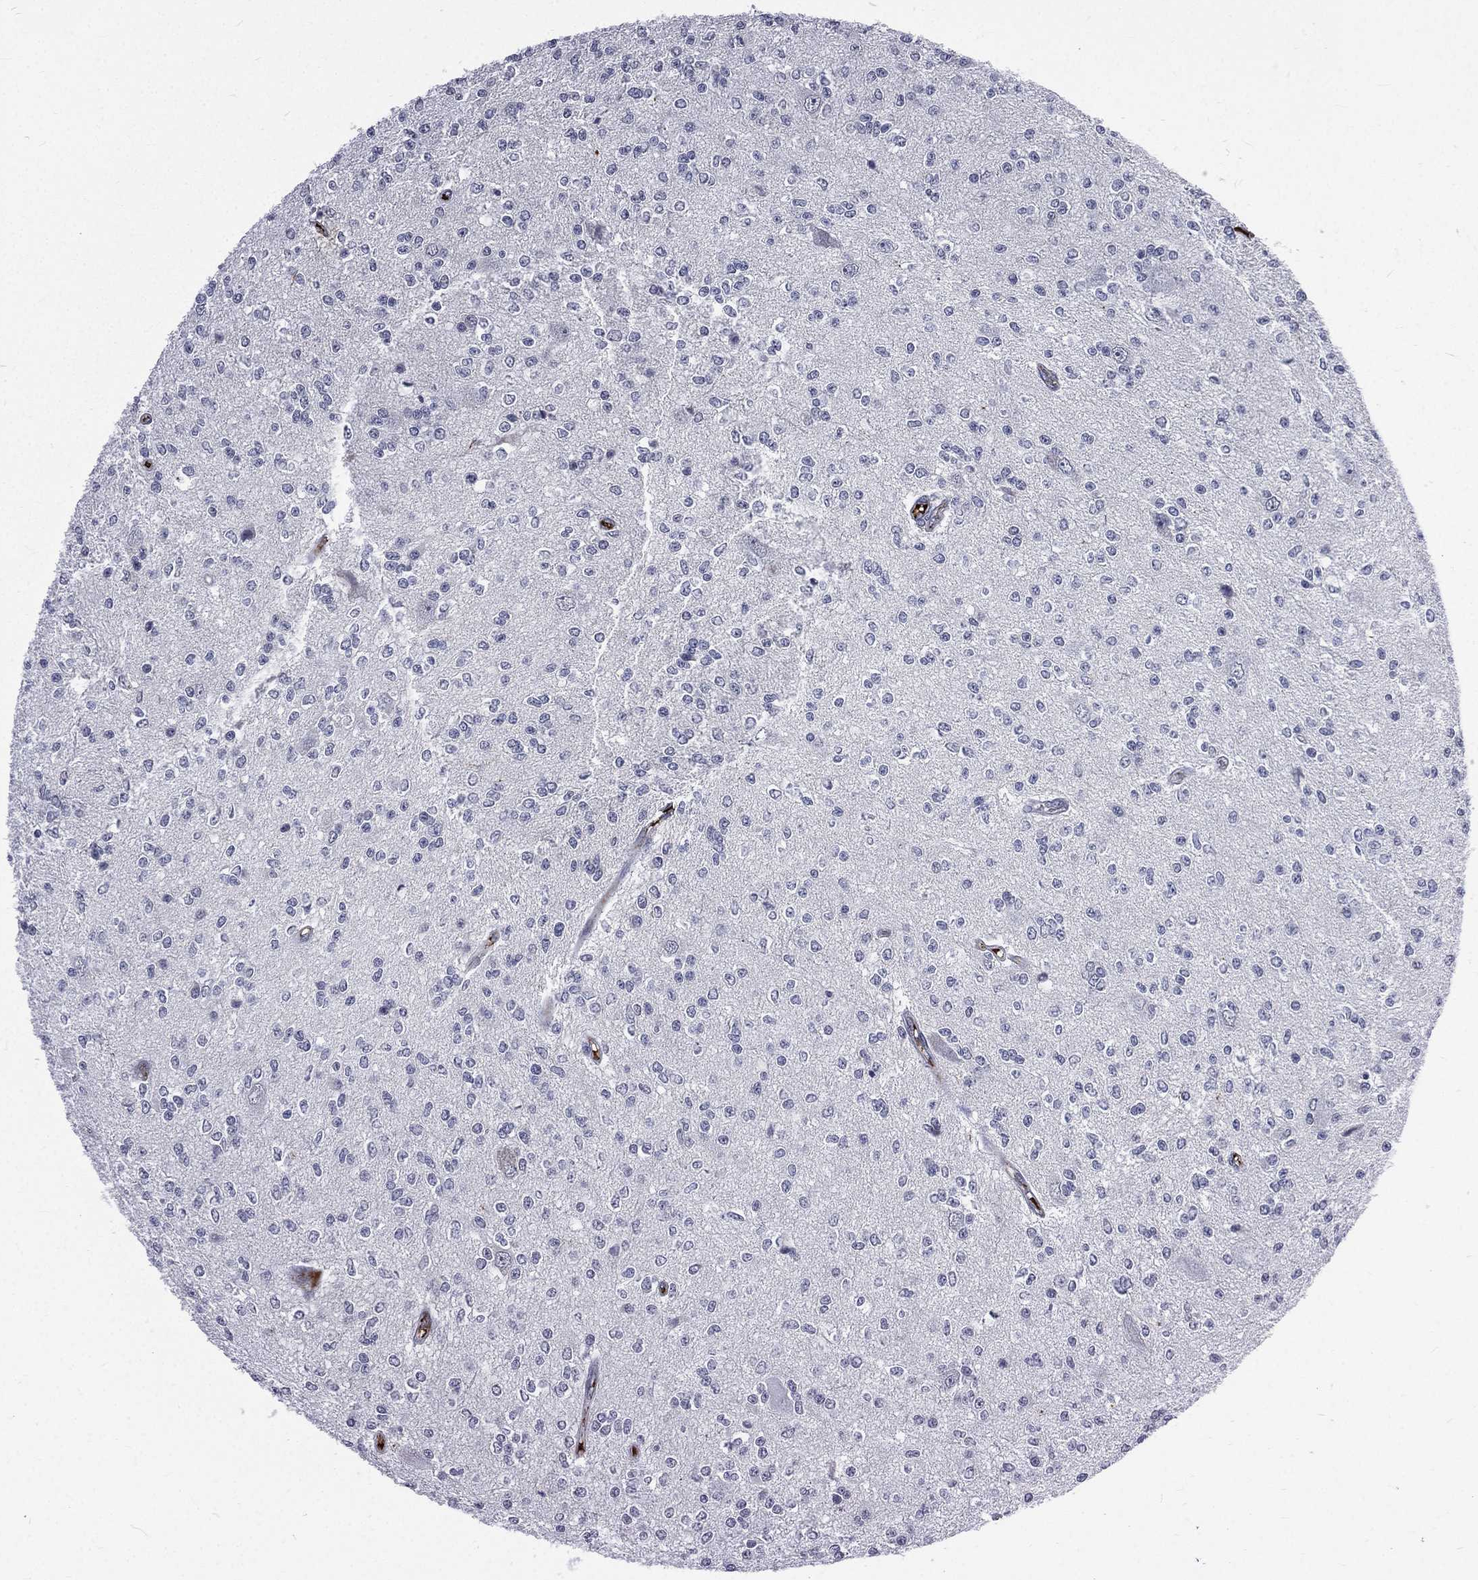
{"staining": {"intensity": "negative", "quantity": "none", "location": "none"}, "tissue": "glioma", "cell_type": "Tumor cells", "image_type": "cancer", "snomed": [{"axis": "morphology", "description": "Glioma, malignant, Low grade"}, {"axis": "topography", "description": "Brain"}], "caption": "Tumor cells are negative for brown protein staining in glioma.", "gene": "FGG", "patient": {"sex": "male", "age": 67}}